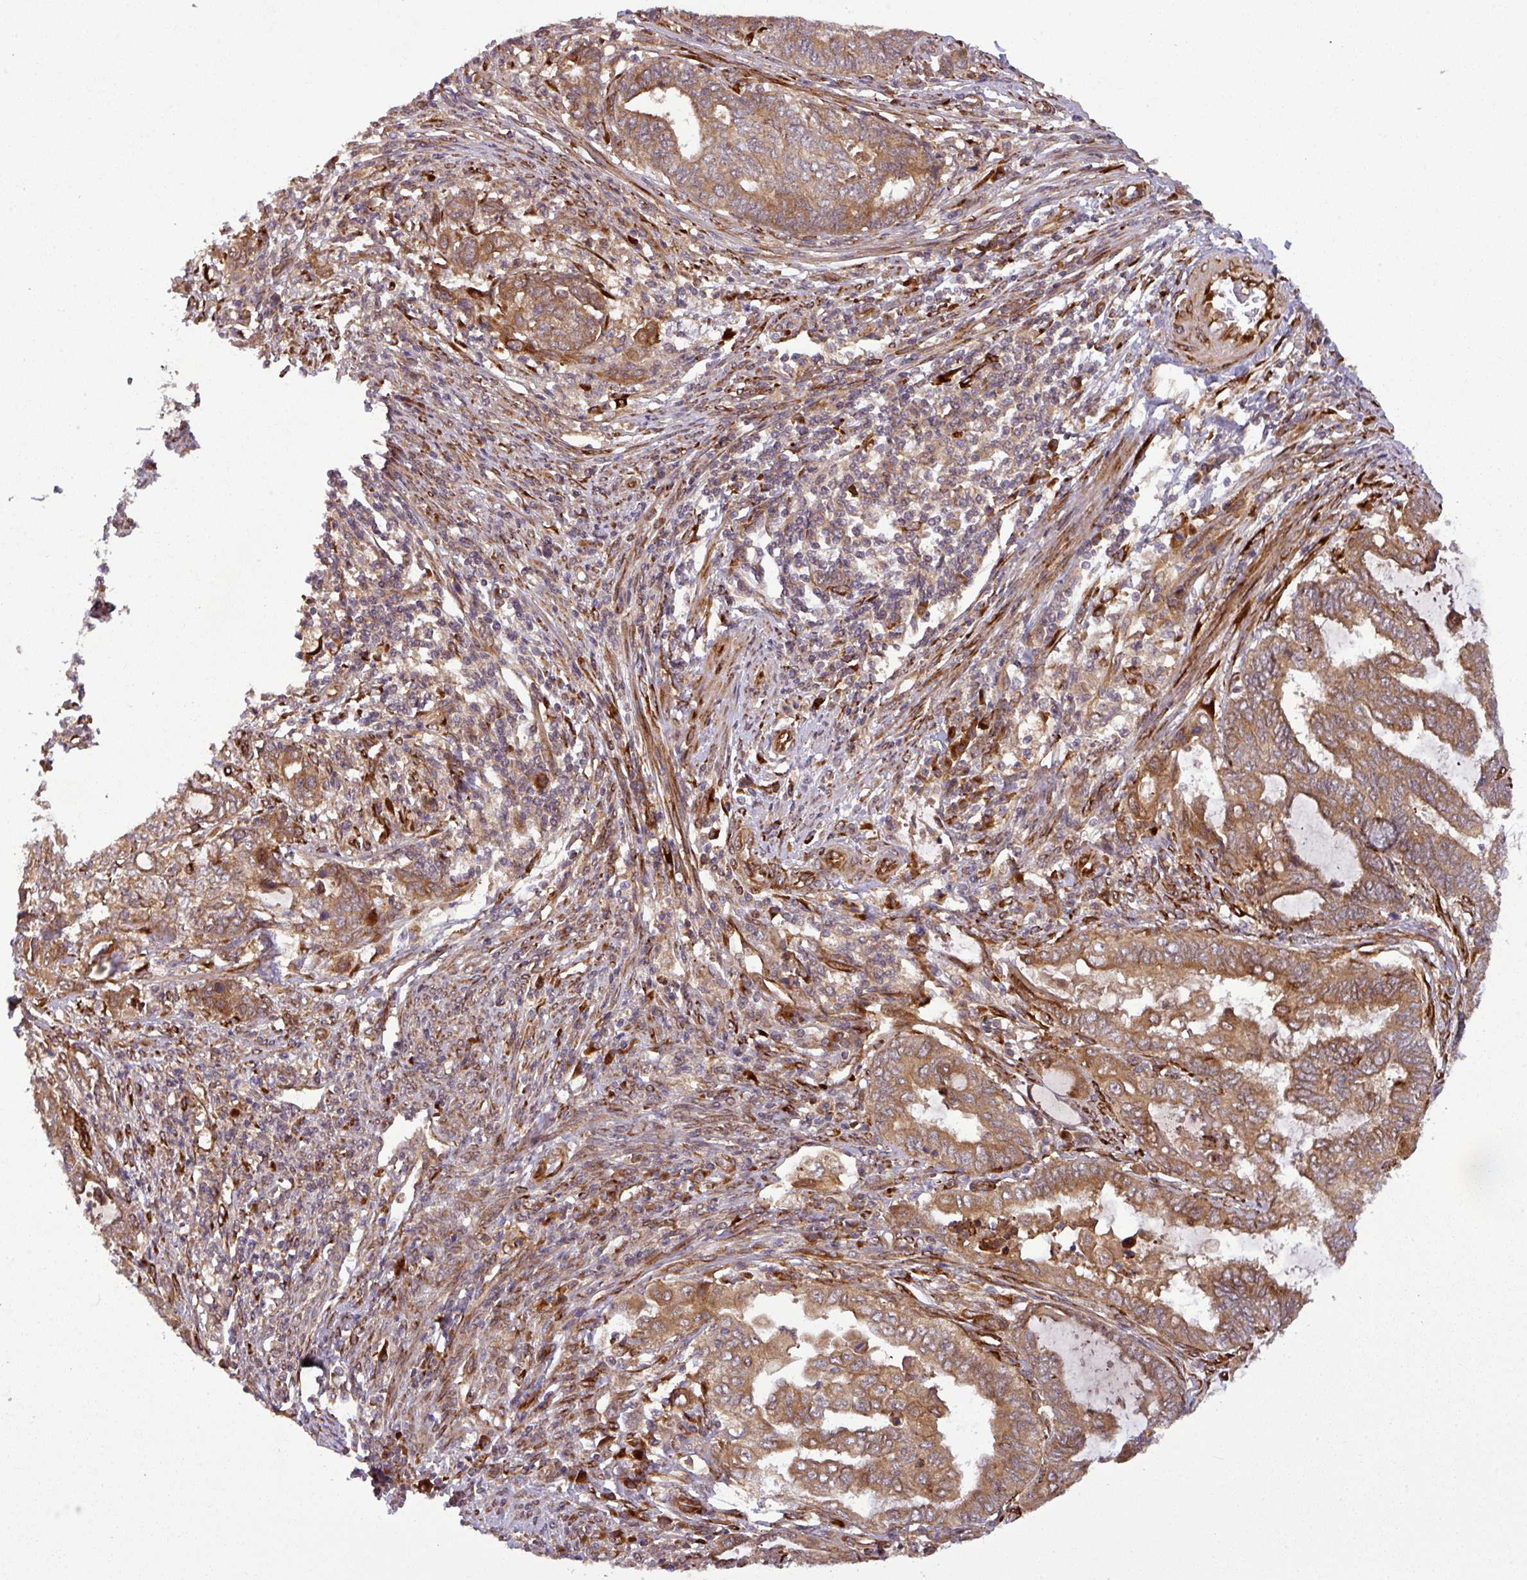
{"staining": {"intensity": "moderate", "quantity": ">75%", "location": "cytoplasmic/membranous"}, "tissue": "endometrial cancer", "cell_type": "Tumor cells", "image_type": "cancer", "snomed": [{"axis": "morphology", "description": "Adenocarcinoma, NOS"}, {"axis": "topography", "description": "Uterus"}, {"axis": "topography", "description": "Endometrium"}], "caption": "Immunohistochemistry (IHC) (DAB (3,3'-diaminobenzidine)) staining of endometrial cancer displays moderate cytoplasmic/membranous protein expression in about >75% of tumor cells. Immunohistochemistry stains the protein in brown and the nuclei are stained blue.", "gene": "ART1", "patient": {"sex": "female", "age": 70}}